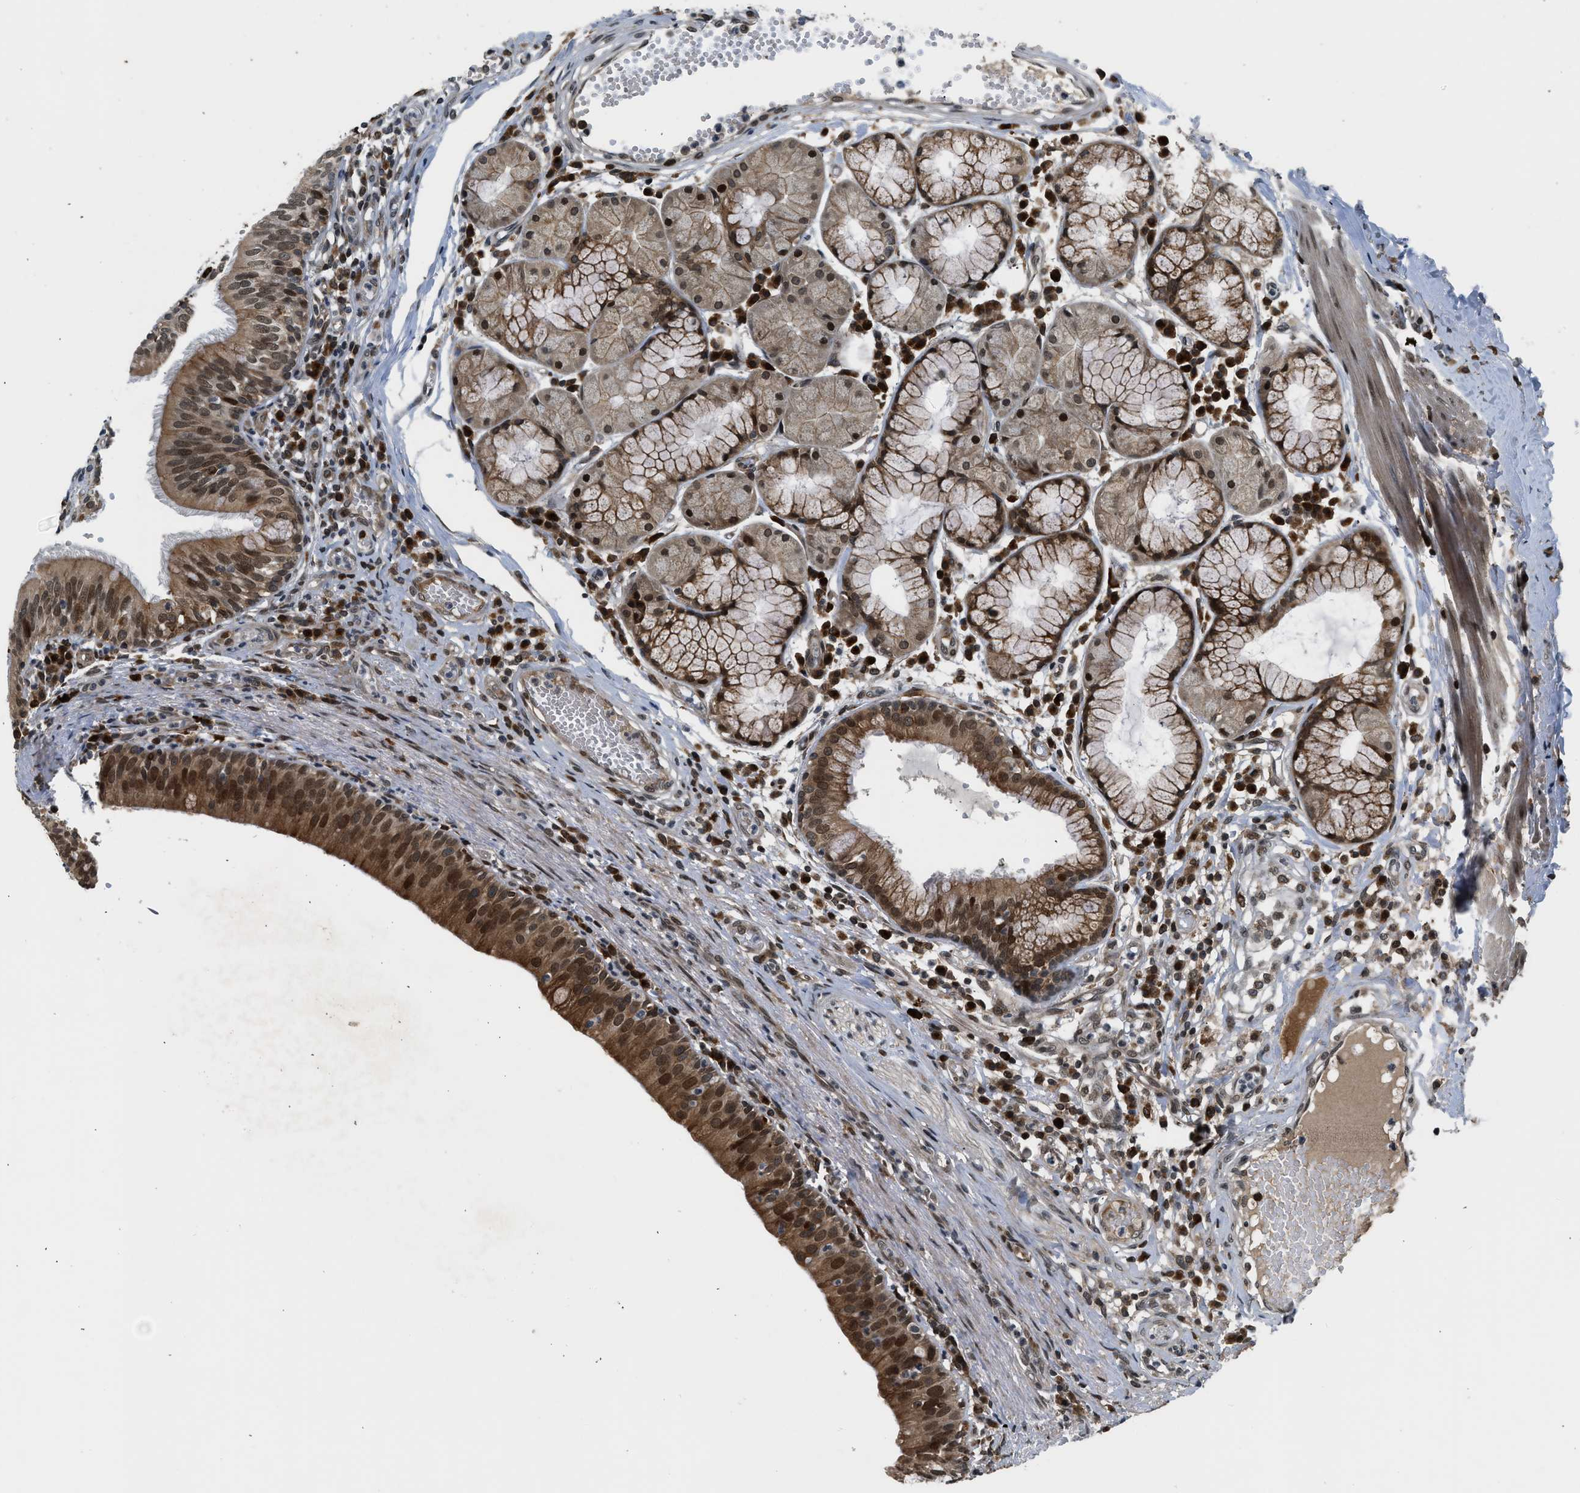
{"staining": {"intensity": "strong", "quantity": ">75%", "location": "cytoplasmic/membranous,nuclear"}, "tissue": "carcinoid", "cell_type": "Tumor cells", "image_type": "cancer", "snomed": [{"axis": "morphology", "description": "Carcinoid, malignant, NOS"}, {"axis": "topography", "description": "Lung"}], "caption": "Immunohistochemical staining of human malignant carcinoid shows high levels of strong cytoplasmic/membranous and nuclear protein staining in about >75% of tumor cells. (DAB (3,3'-diaminobenzidine) IHC with brightfield microscopy, high magnification).", "gene": "RETREG3", "patient": {"sex": "male", "age": 30}}